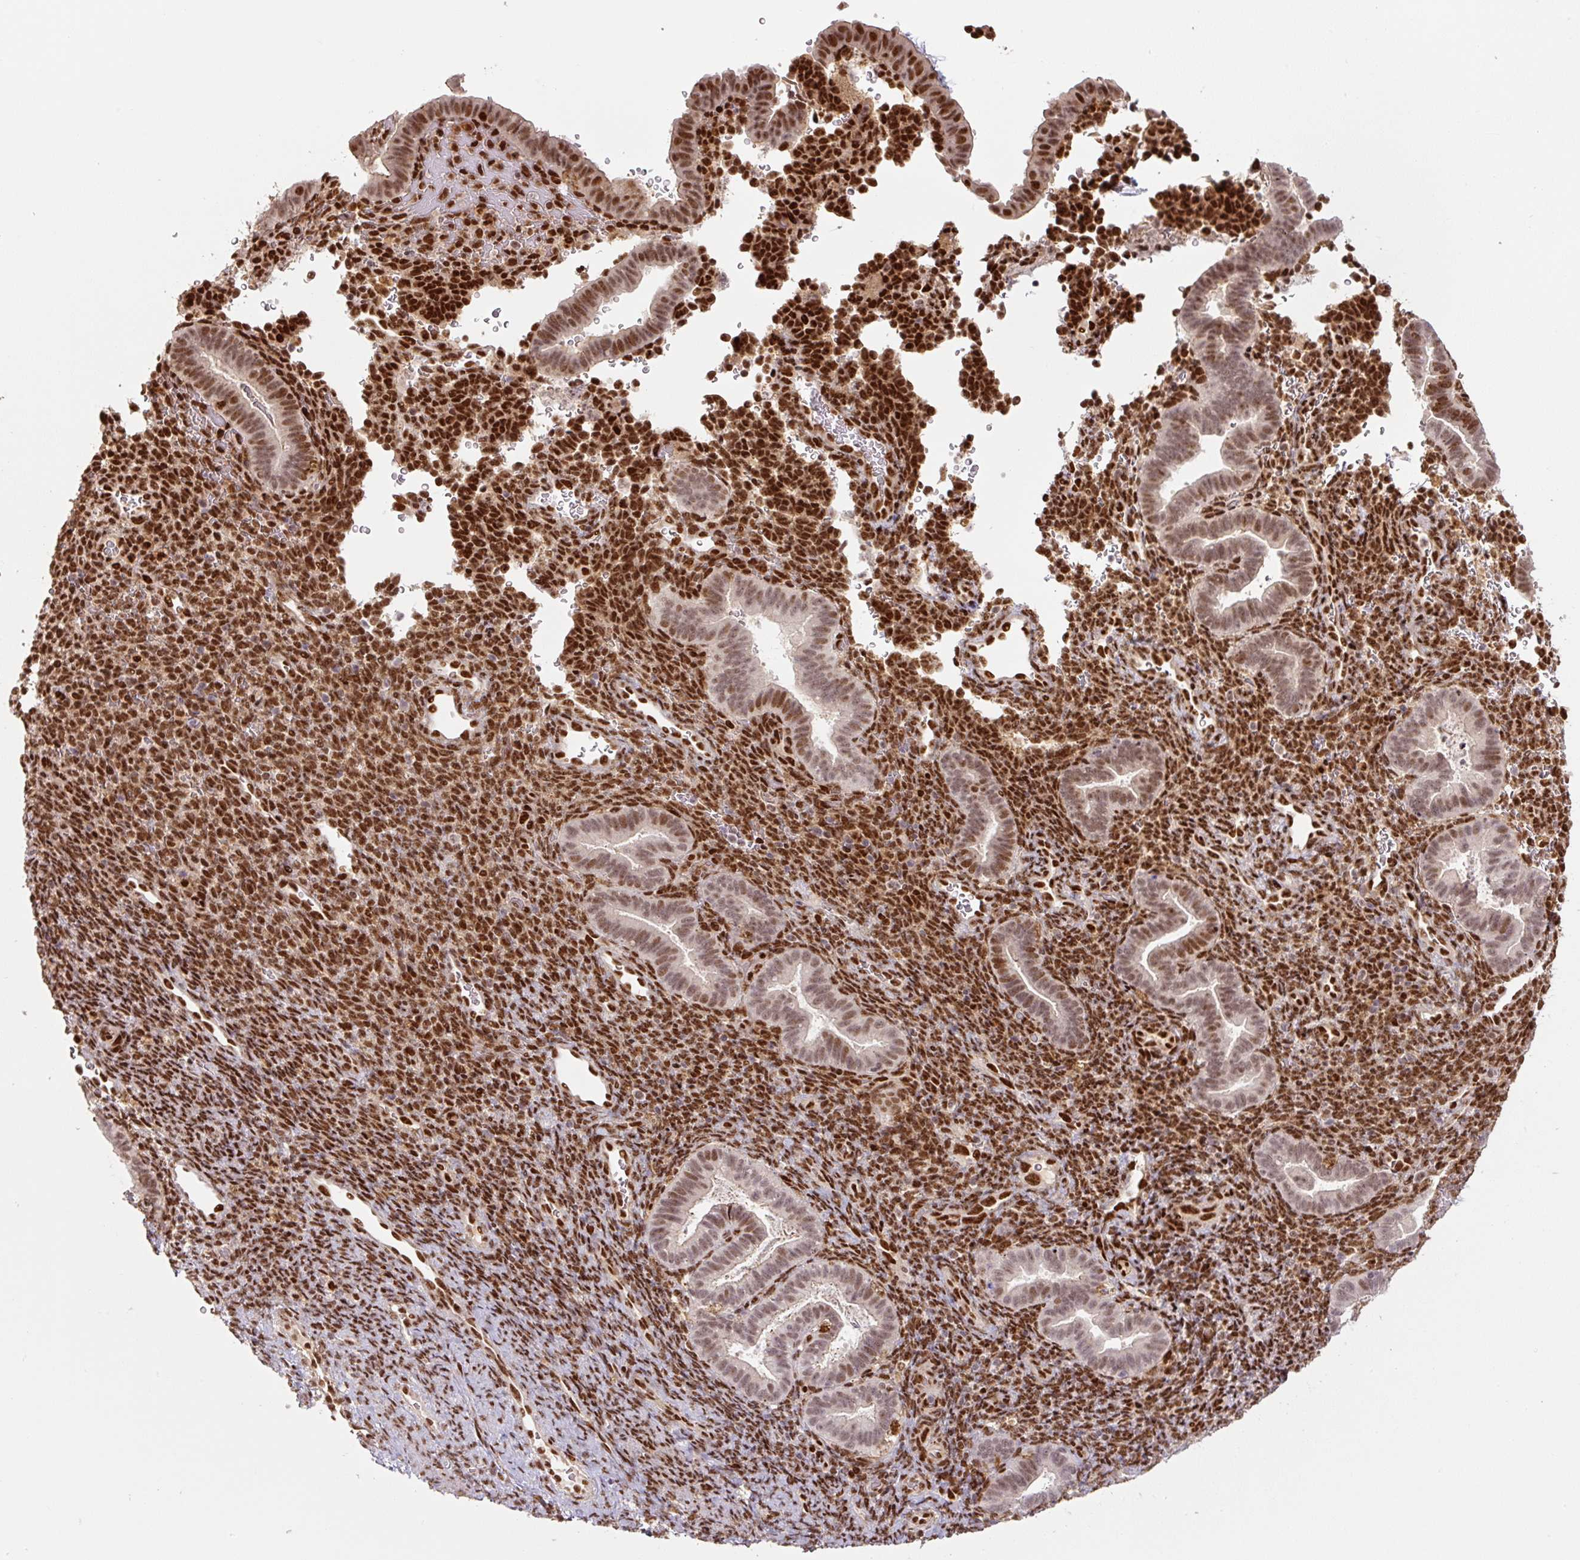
{"staining": {"intensity": "moderate", "quantity": ">75%", "location": "nuclear"}, "tissue": "endometrium", "cell_type": "Cells in endometrial stroma", "image_type": "normal", "snomed": [{"axis": "morphology", "description": "Normal tissue, NOS"}, {"axis": "topography", "description": "Endometrium"}], "caption": "Immunohistochemistry (IHC) of normal human endometrium displays medium levels of moderate nuclear positivity in approximately >75% of cells in endometrial stroma. (DAB IHC, brown staining for protein, blue staining for nuclei).", "gene": "PYDC2", "patient": {"sex": "female", "age": 34}}